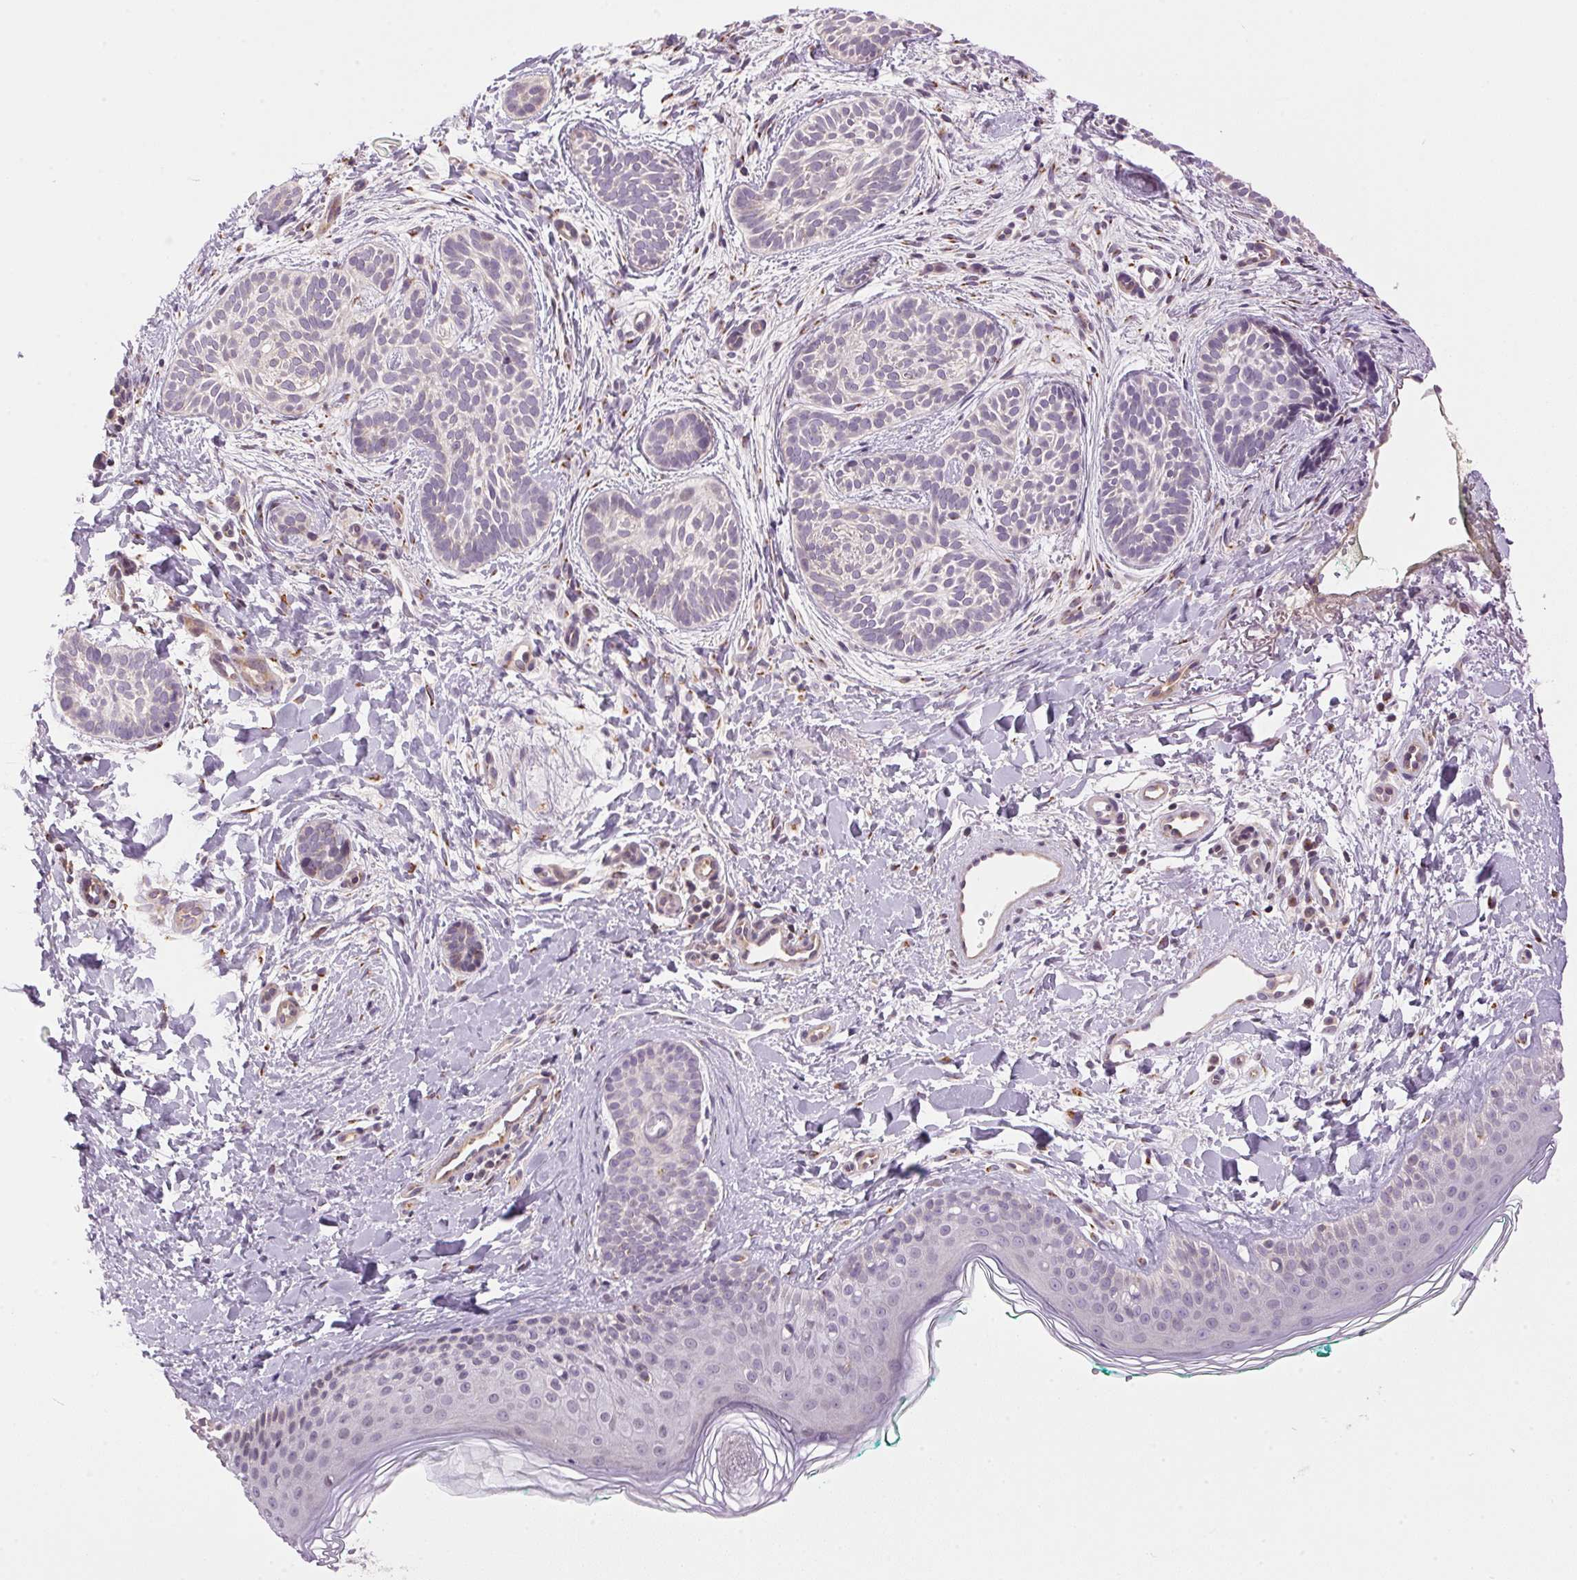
{"staining": {"intensity": "negative", "quantity": "none", "location": "none"}, "tissue": "skin cancer", "cell_type": "Tumor cells", "image_type": "cancer", "snomed": [{"axis": "morphology", "description": "Basal cell carcinoma"}, {"axis": "topography", "description": "Skin"}], "caption": "Immunohistochemistry (IHC) histopathology image of skin basal cell carcinoma stained for a protein (brown), which reveals no positivity in tumor cells.", "gene": "GOLPH3", "patient": {"sex": "male", "age": 63}}